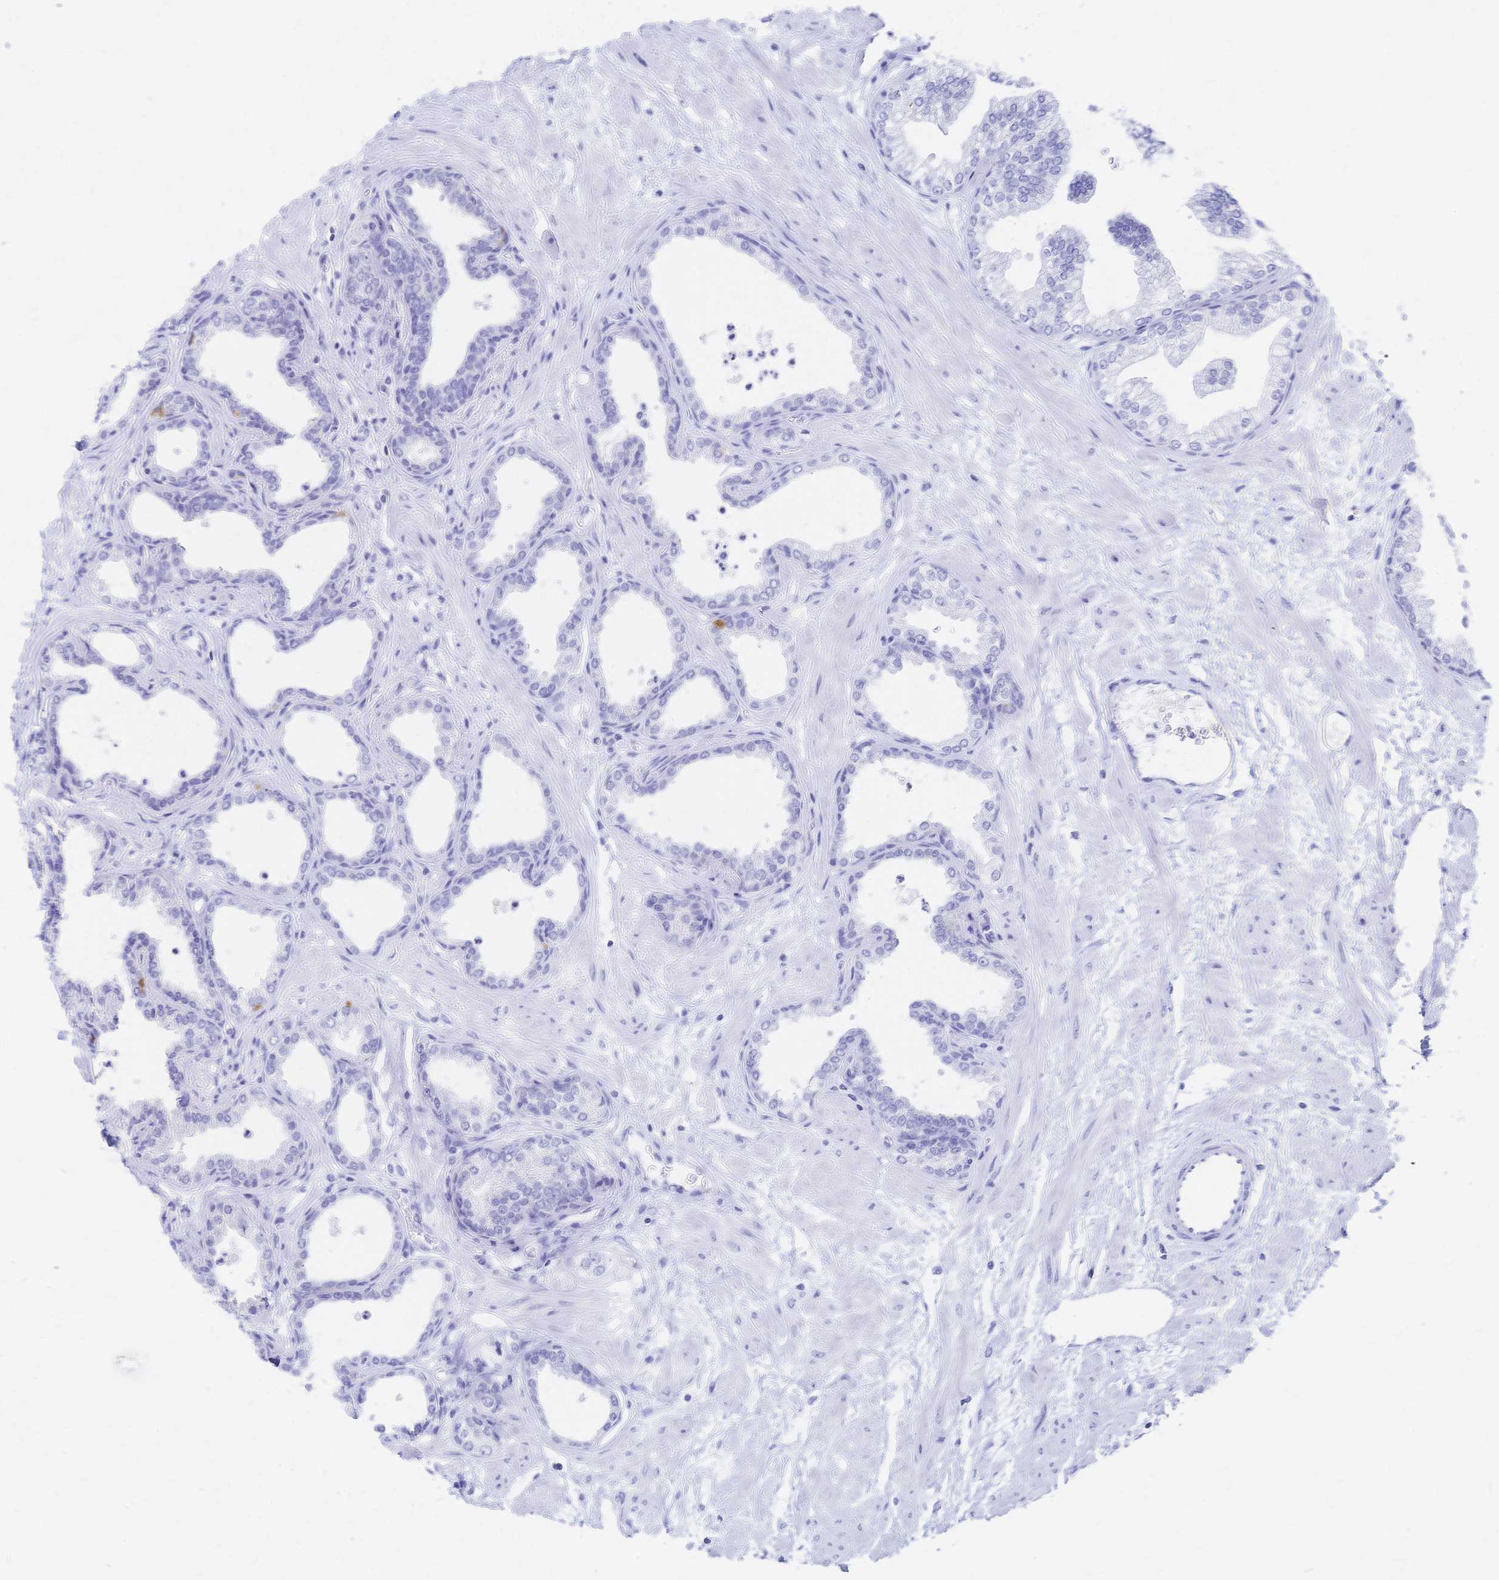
{"staining": {"intensity": "negative", "quantity": "none", "location": "none"}, "tissue": "prostate", "cell_type": "Glandular cells", "image_type": "normal", "snomed": [{"axis": "morphology", "description": "Normal tissue, NOS"}, {"axis": "topography", "description": "Prostate"}], "caption": "IHC histopathology image of unremarkable prostate stained for a protein (brown), which reveals no staining in glandular cells.", "gene": "SLC5A1", "patient": {"sex": "male", "age": 37}}